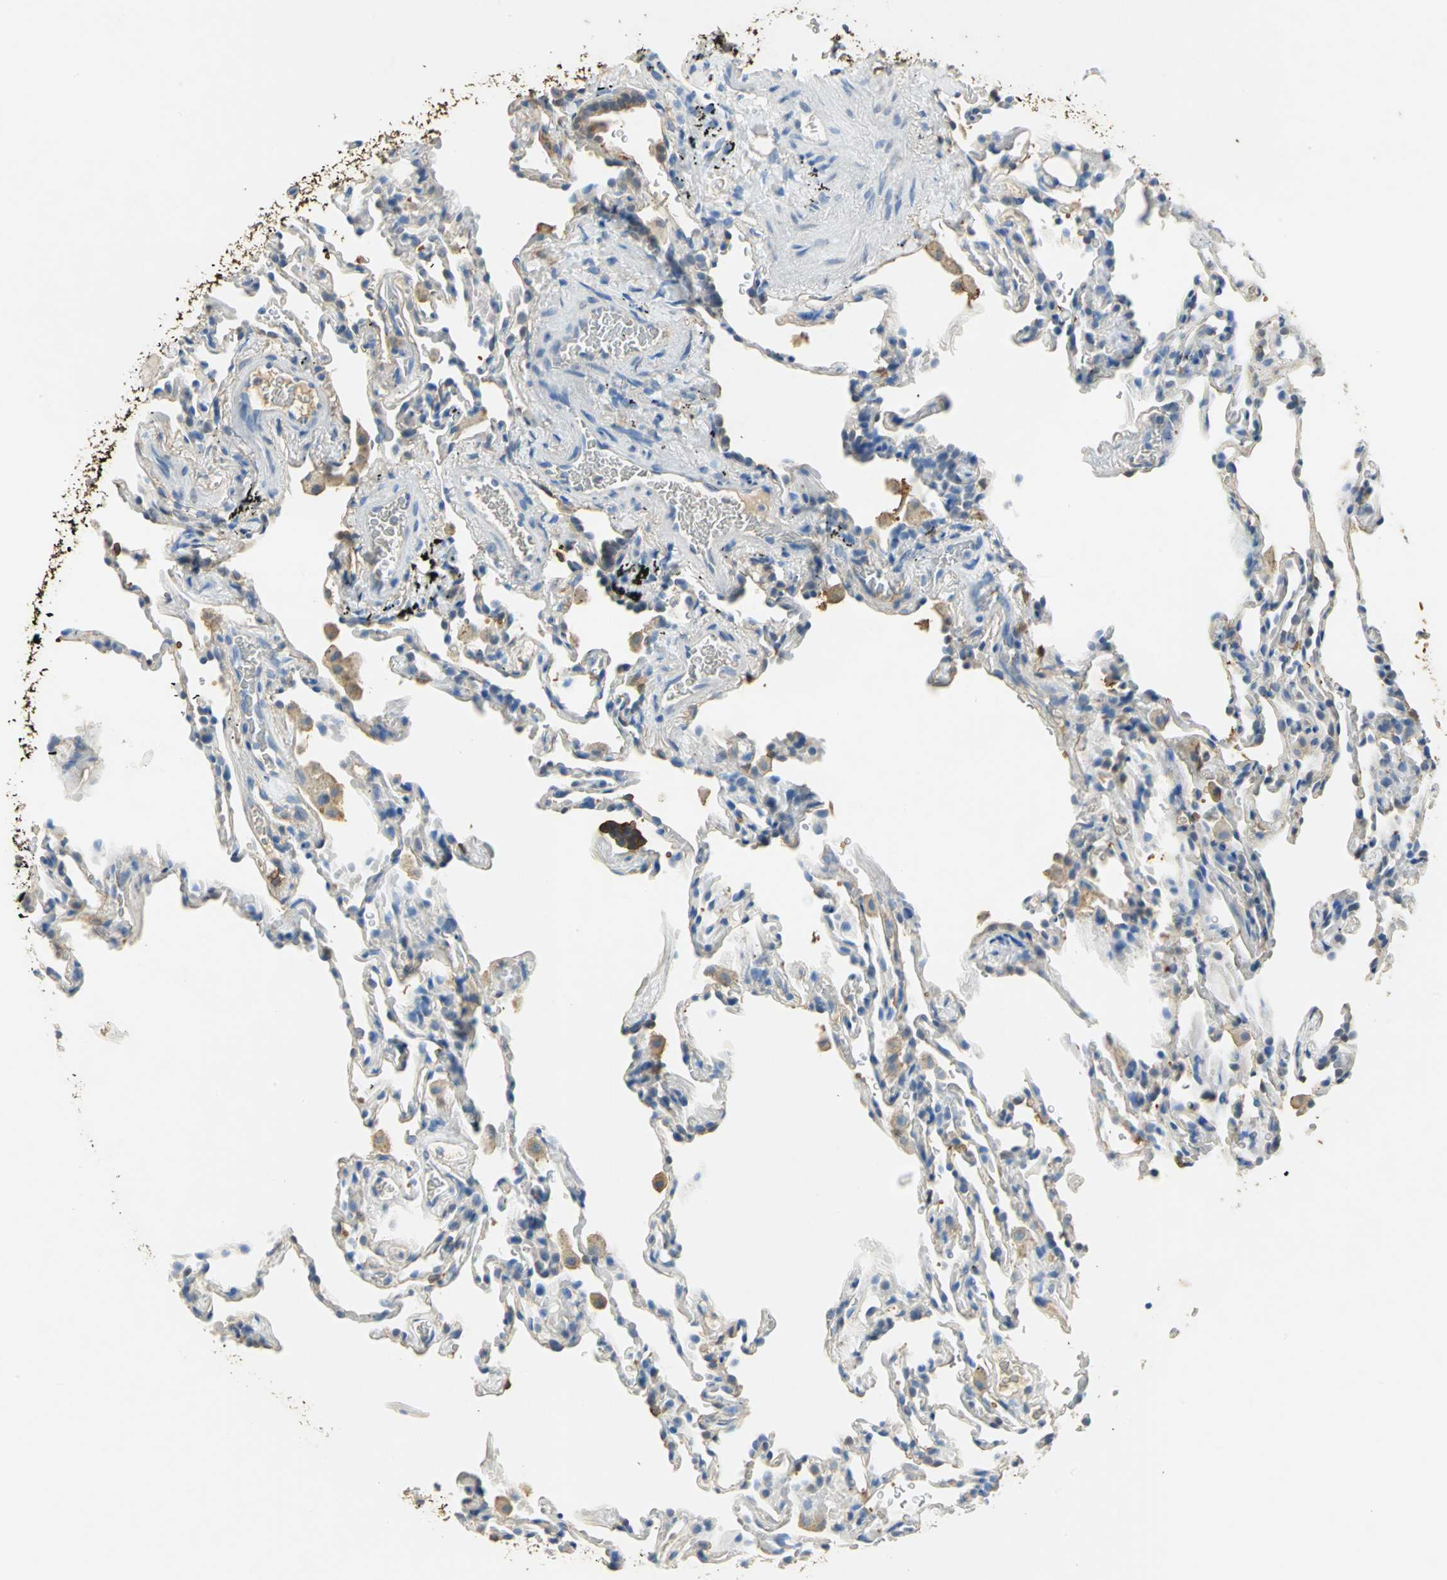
{"staining": {"intensity": "strong", "quantity": "25%-75%", "location": "cytoplasmic/membranous"}, "tissue": "lung", "cell_type": "Alveolar cells", "image_type": "normal", "snomed": [{"axis": "morphology", "description": "Normal tissue, NOS"}, {"axis": "morphology", "description": "Soft tissue tumor metastatic"}, {"axis": "topography", "description": "Lung"}], "caption": "Lung stained for a protein (brown) exhibits strong cytoplasmic/membranous positive expression in approximately 25%-75% of alveolar cells.", "gene": "ANXA4", "patient": {"sex": "male", "age": 59}}